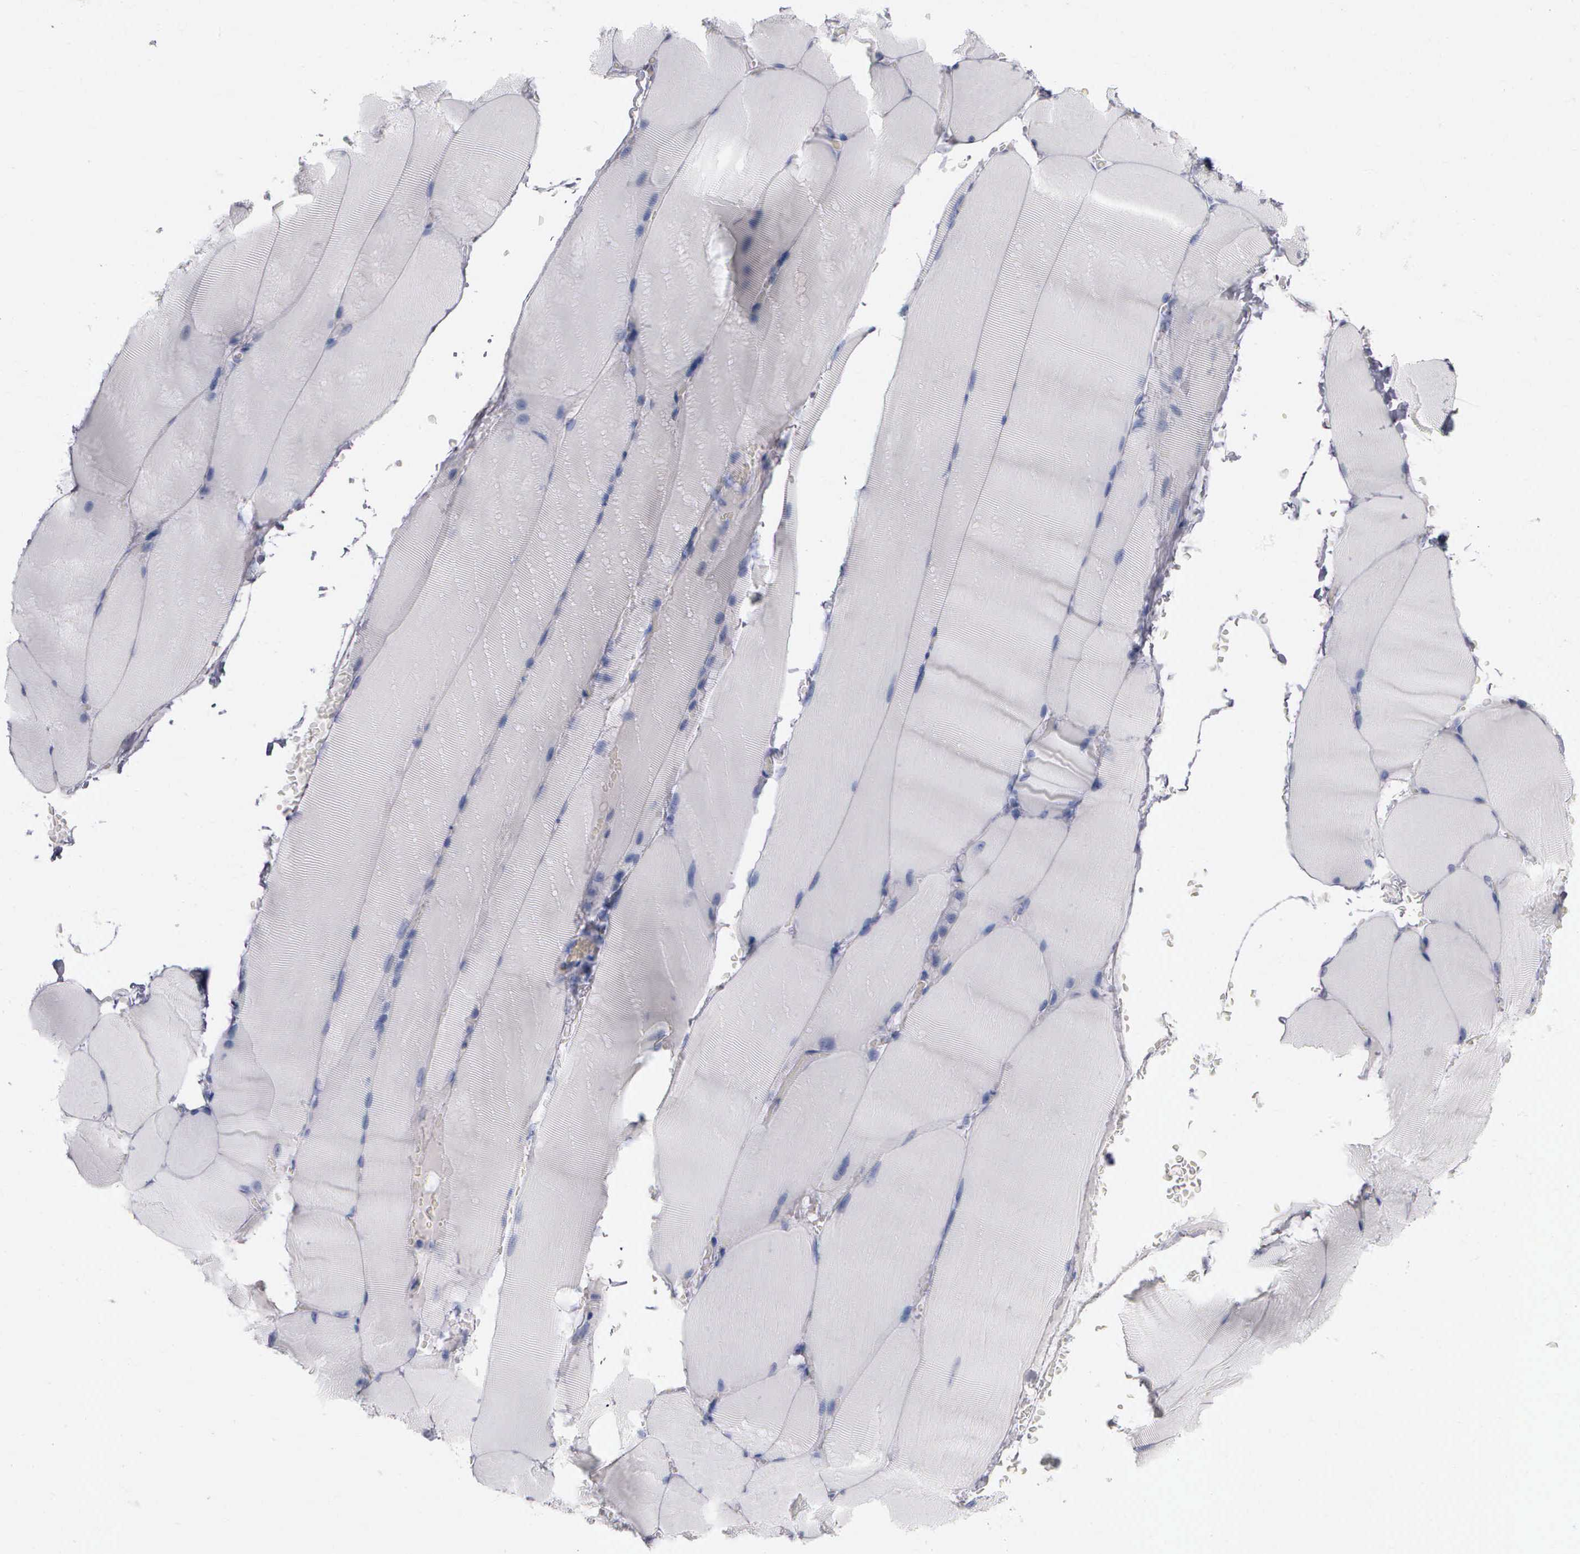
{"staining": {"intensity": "negative", "quantity": "none", "location": "none"}, "tissue": "skeletal muscle", "cell_type": "Myocytes", "image_type": "normal", "snomed": [{"axis": "morphology", "description": "Normal tissue, NOS"}, {"axis": "topography", "description": "Skeletal muscle"}], "caption": "This is an immunohistochemistry image of benign human skeletal muscle. There is no staining in myocytes.", "gene": "NKX2", "patient": {"sex": "male", "age": 71}}